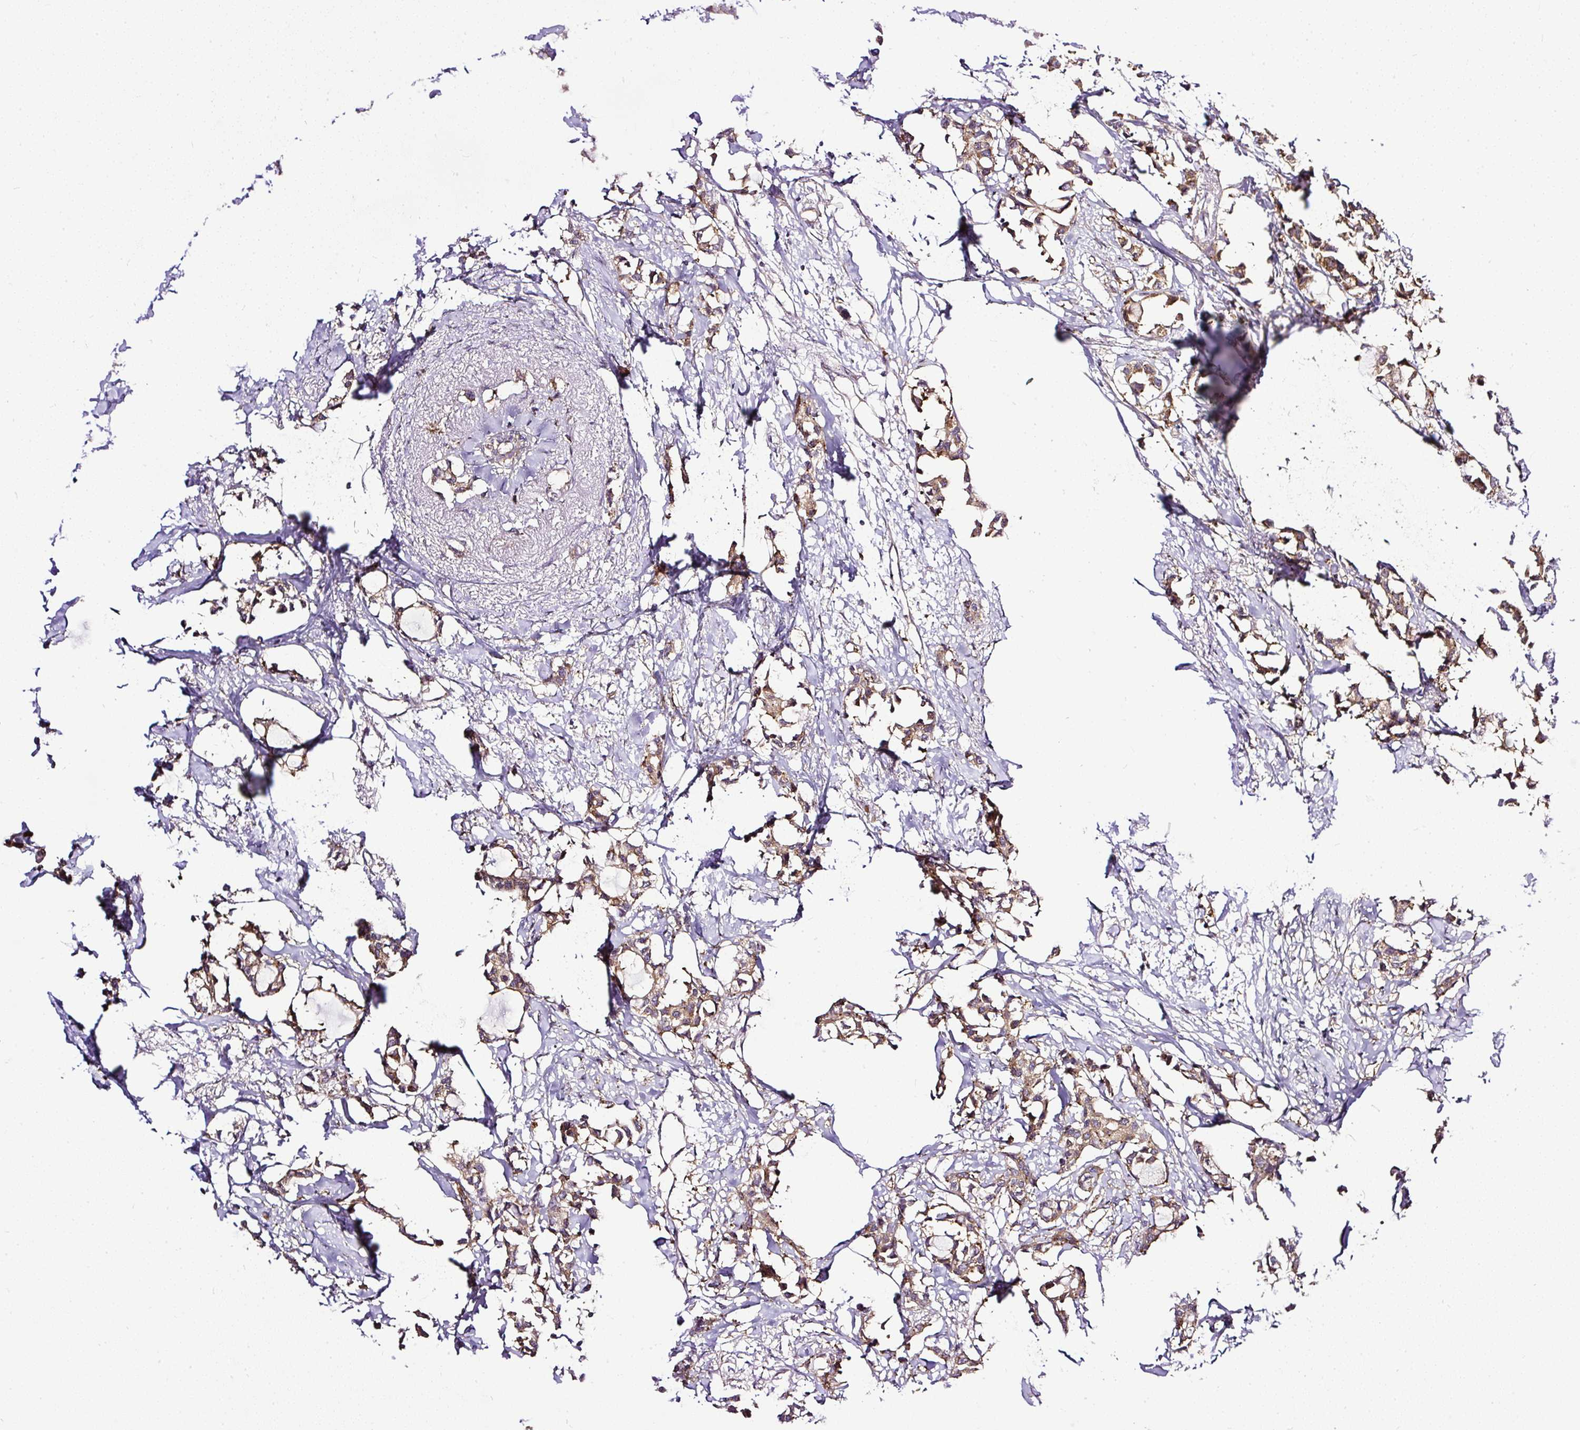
{"staining": {"intensity": "moderate", "quantity": ">75%", "location": "cytoplasmic/membranous"}, "tissue": "breast cancer", "cell_type": "Tumor cells", "image_type": "cancer", "snomed": [{"axis": "morphology", "description": "Duct carcinoma"}, {"axis": "topography", "description": "Breast"}], "caption": "DAB (3,3'-diaminobenzidine) immunohistochemical staining of human breast intraductal carcinoma displays moderate cytoplasmic/membranous protein expression in about >75% of tumor cells. (IHC, brightfield microscopy, high magnification).", "gene": "SMC4", "patient": {"sex": "female", "age": 73}}